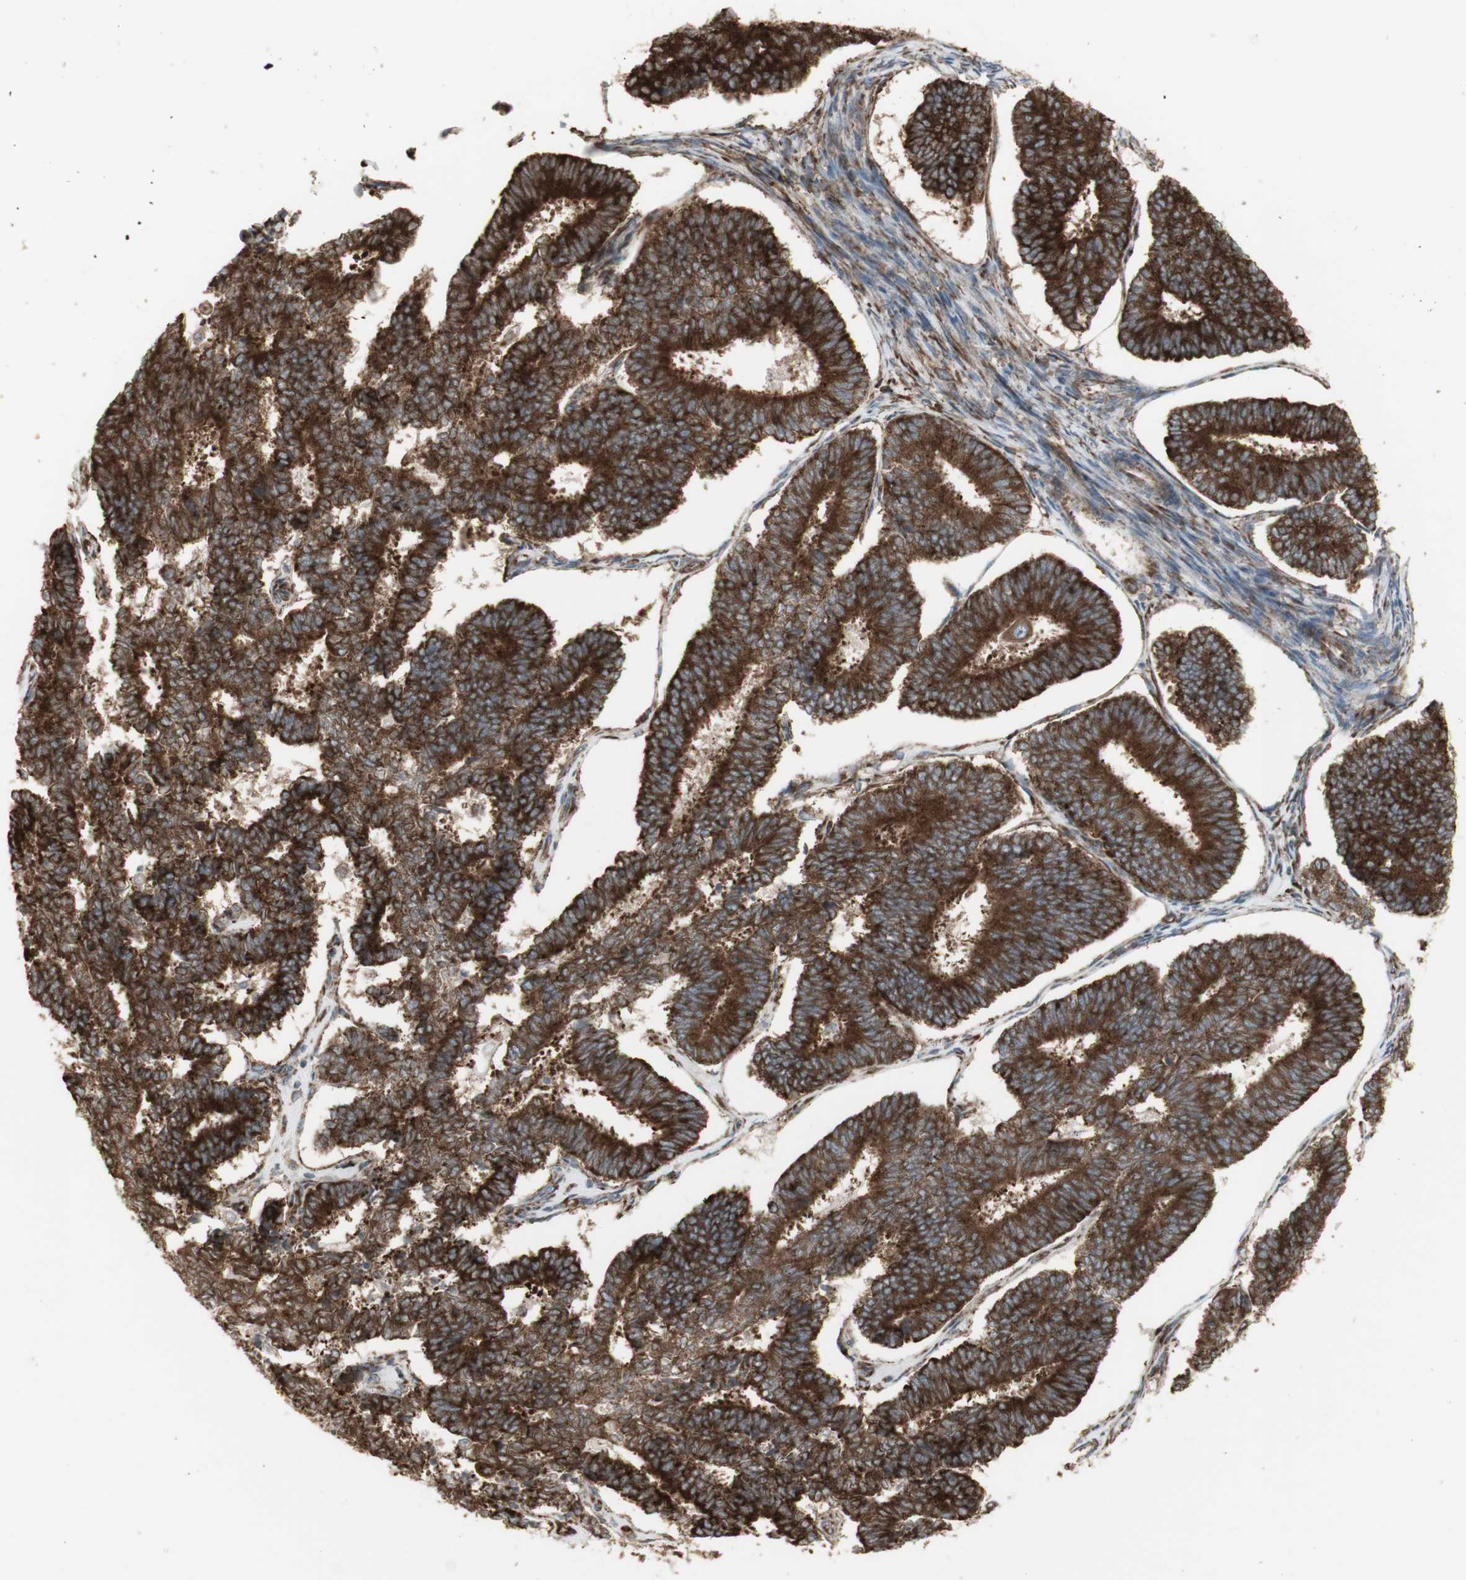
{"staining": {"intensity": "strong", "quantity": ">75%", "location": "cytoplasmic/membranous"}, "tissue": "endometrial cancer", "cell_type": "Tumor cells", "image_type": "cancer", "snomed": [{"axis": "morphology", "description": "Adenocarcinoma, NOS"}, {"axis": "topography", "description": "Endometrium"}], "caption": "A brown stain highlights strong cytoplasmic/membranous positivity of a protein in human endometrial cancer tumor cells. (Brightfield microscopy of DAB IHC at high magnification).", "gene": "FKBP3", "patient": {"sex": "female", "age": 70}}